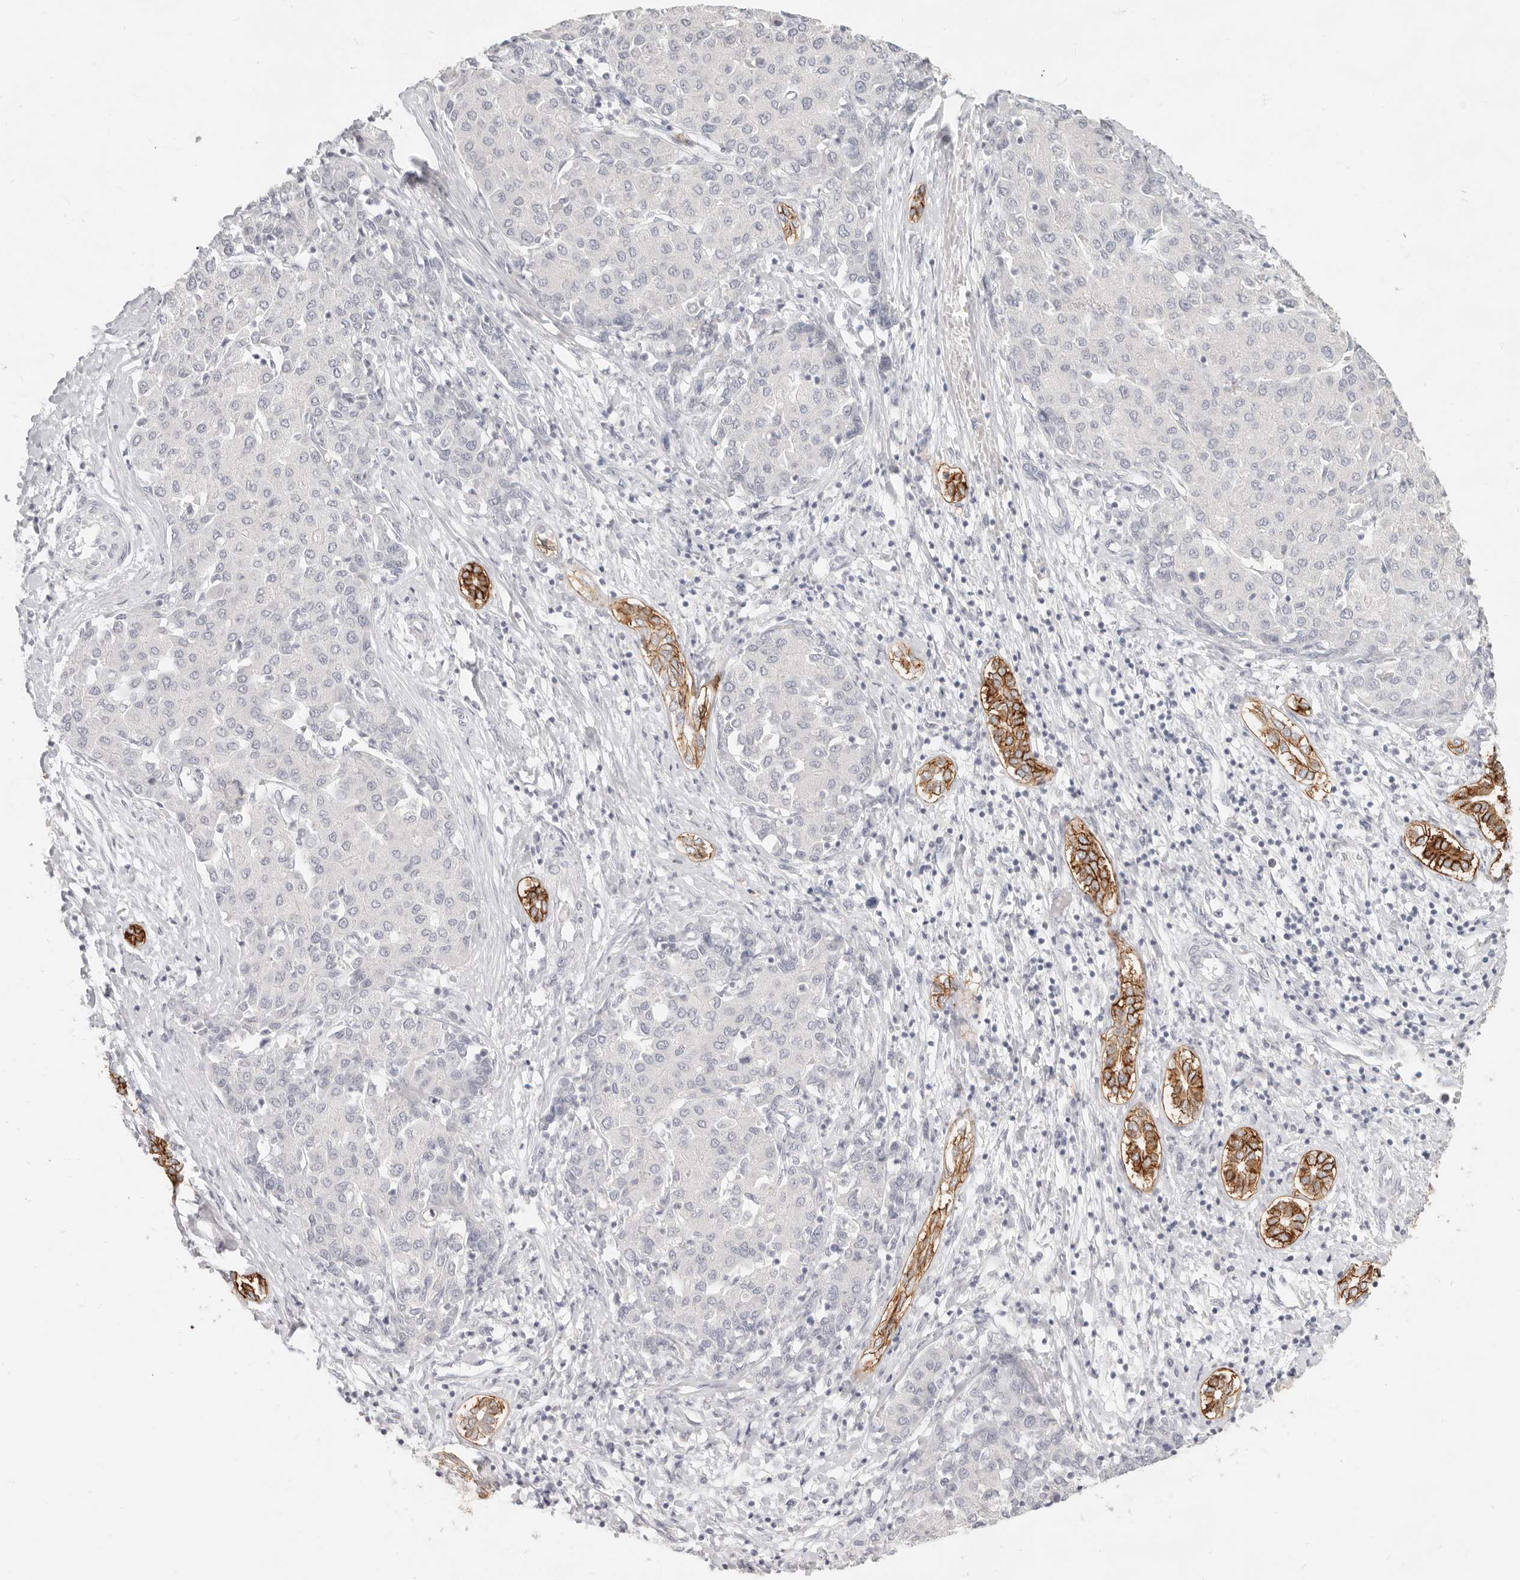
{"staining": {"intensity": "negative", "quantity": "none", "location": "none"}, "tissue": "liver cancer", "cell_type": "Tumor cells", "image_type": "cancer", "snomed": [{"axis": "morphology", "description": "Carcinoma, Hepatocellular, NOS"}, {"axis": "topography", "description": "Liver"}], "caption": "IHC histopathology image of neoplastic tissue: human hepatocellular carcinoma (liver) stained with DAB exhibits no significant protein positivity in tumor cells.", "gene": "EPCAM", "patient": {"sex": "male", "age": 65}}